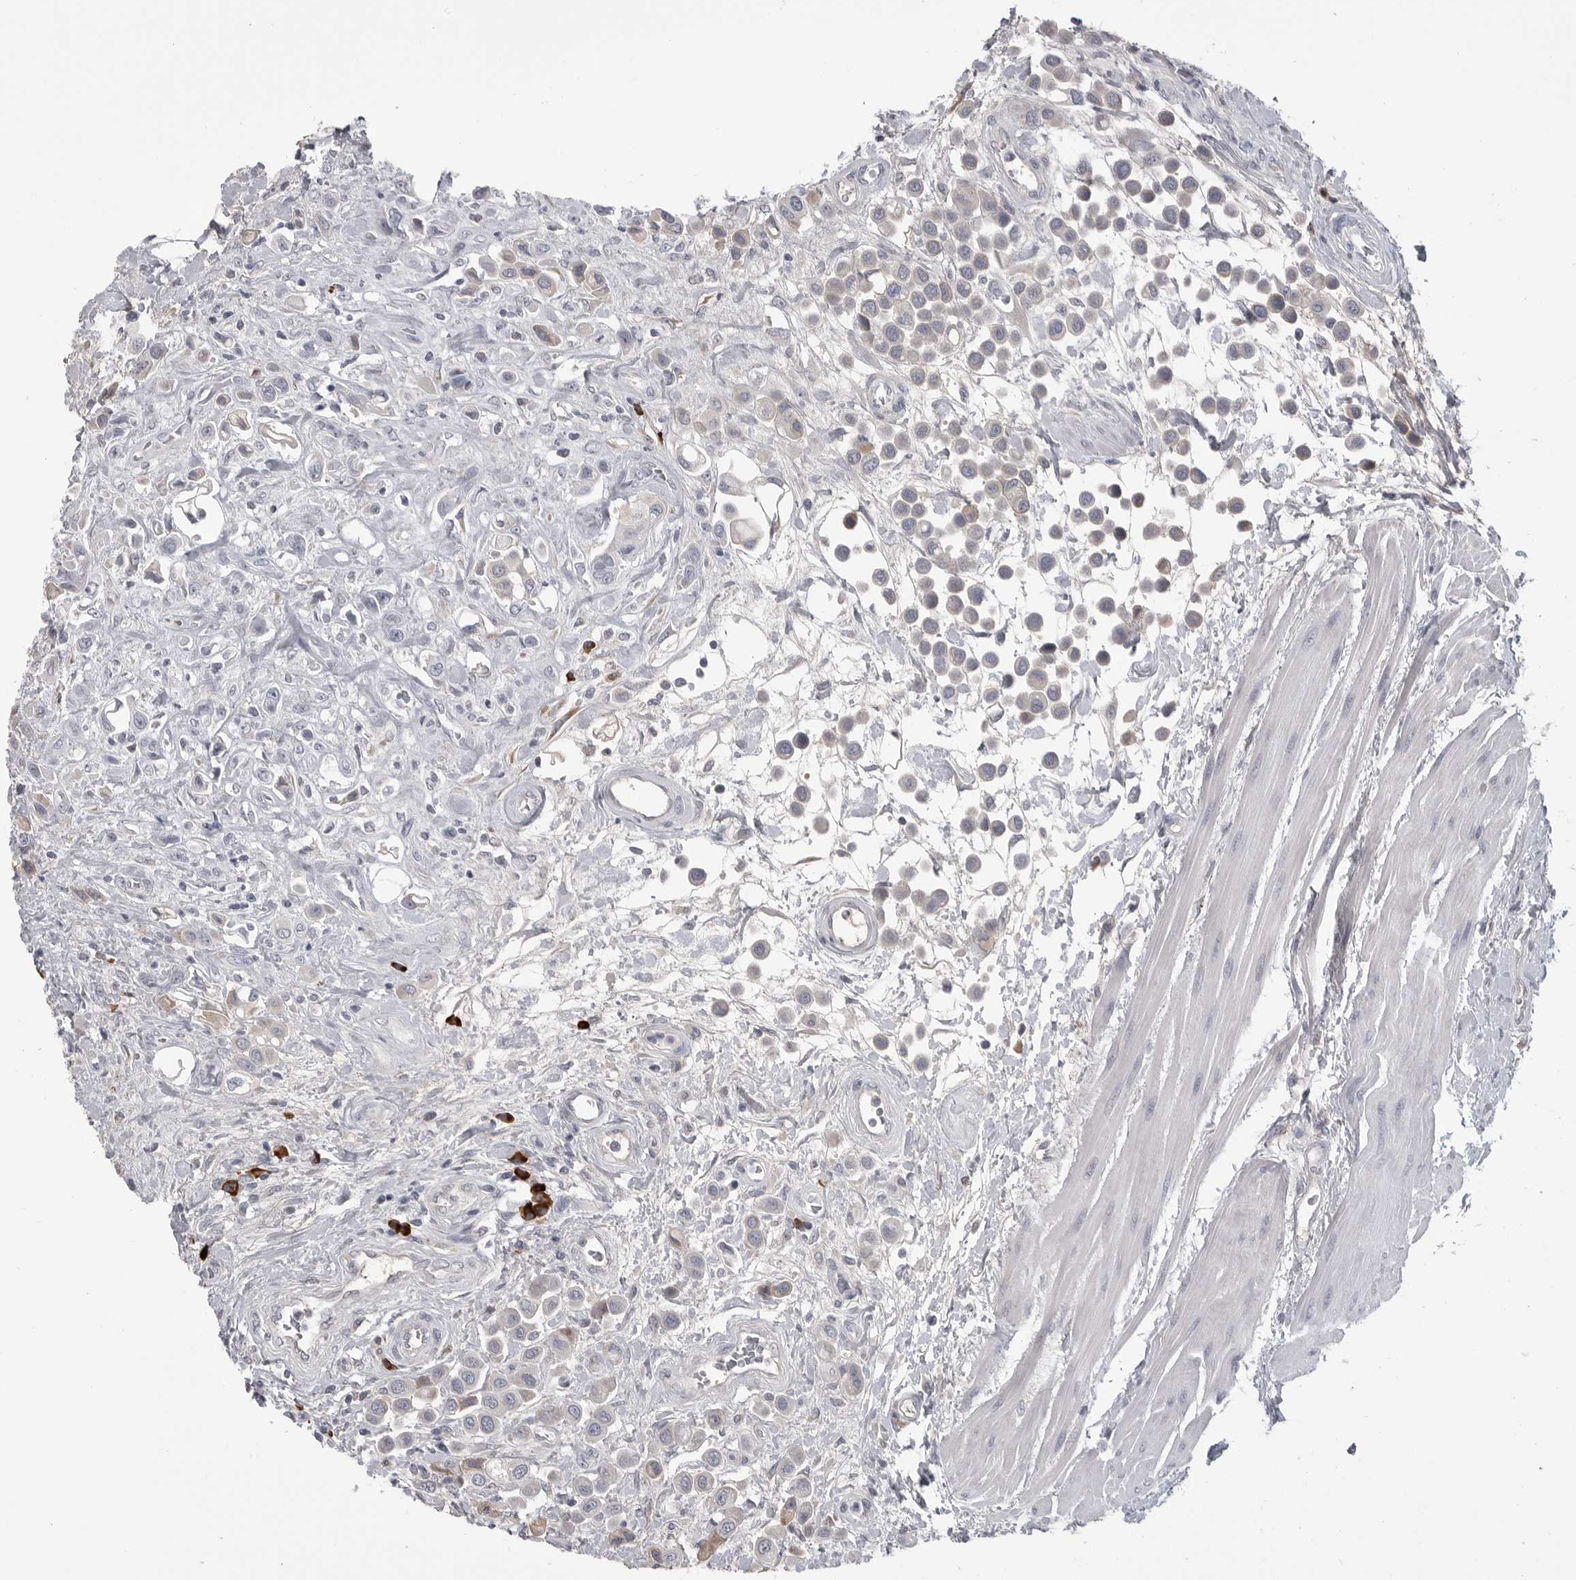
{"staining": {"intensity": "negative", "quantity": "none", "location": "none"}, "tissue": "urothelial cancer", "cell_type": "Tumor cells", "image_type": "cancer", "snomed": [{"axis": "morphology", "description": "Urothelial carcinoma, High grade"}, {"axis": "topography", "description": "Urinary bladder"}], "caption": "A high-resolution histopathology image shows immunohistochemistry staining of urothelial cancer, which shows no significant positivity in tumor cells.", "gene": "FKBP2", "patient": {"sex": "male", "age": 50}}